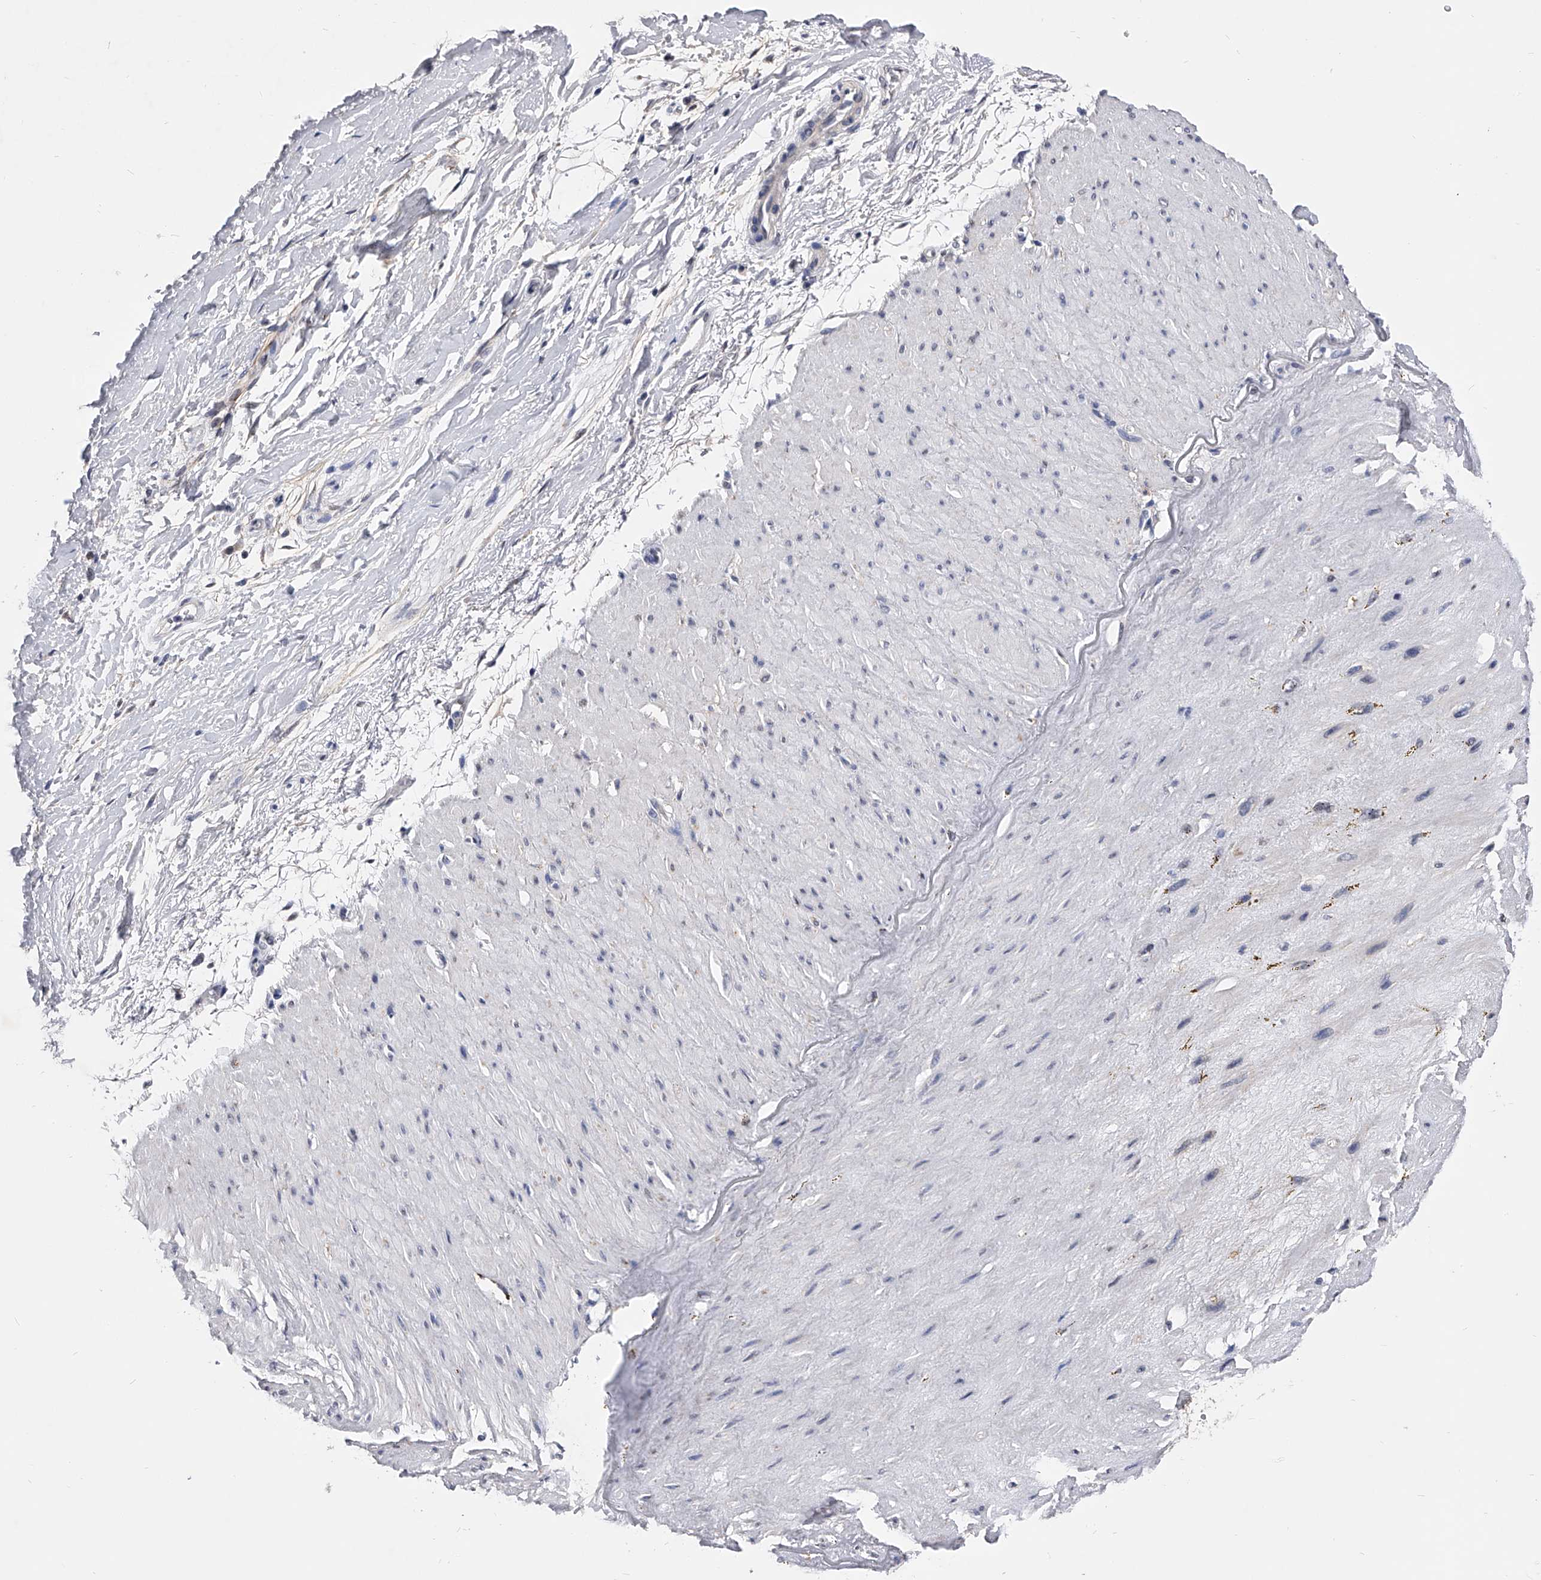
{"staining": {"intensity": "negative", "quantity": "none", "location": "none"}, "tissue": "adipose tissue", "cell_type": "Adipocytes", "image_type": "normal", "snomed": [{"axis": "morphology", "description": "Normal tissue, NOS"}, {"axis": "topography", "description": "Soft tissue"}], "caption": "Human adipose tissue stained for a protein using IHC demonstrates no positivity in adipocytes.", "gene": "ZNF529", "patient": {"sex": "male", "age": 72}}